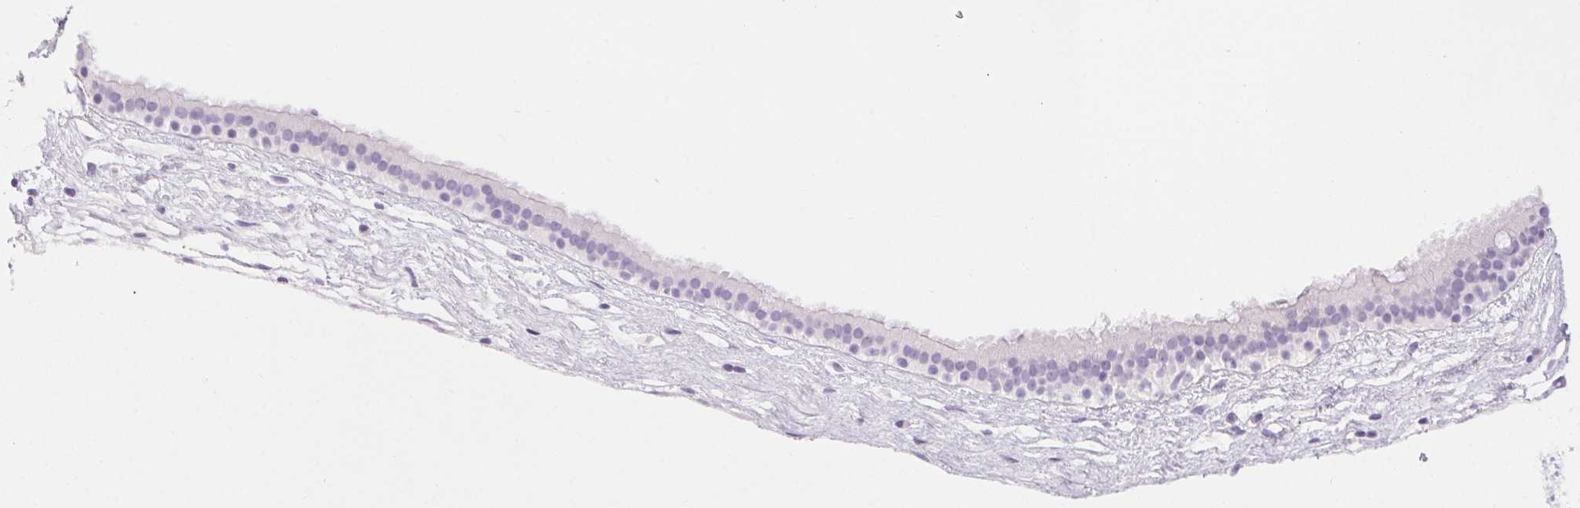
{"staining": {"intensity": "negative", "quantity": "none", "location": "none"}, "tissue": "nasopharynx", "cell_type": "Respiratory epithelial cells", "image_type": "normal", "snomed": [{"axis": "morphology", "description": "Normal tissue, NOS"}, {"axis": "topography", "description": "Nasopharynx"}], "caption": "Respiratory epithelial cells show no significant positivity in unremarkable nasopharynx. (DAB IHC, high magnification).", "gene": "CLDN16", "patient": {"sex": "male", "age": 24}}